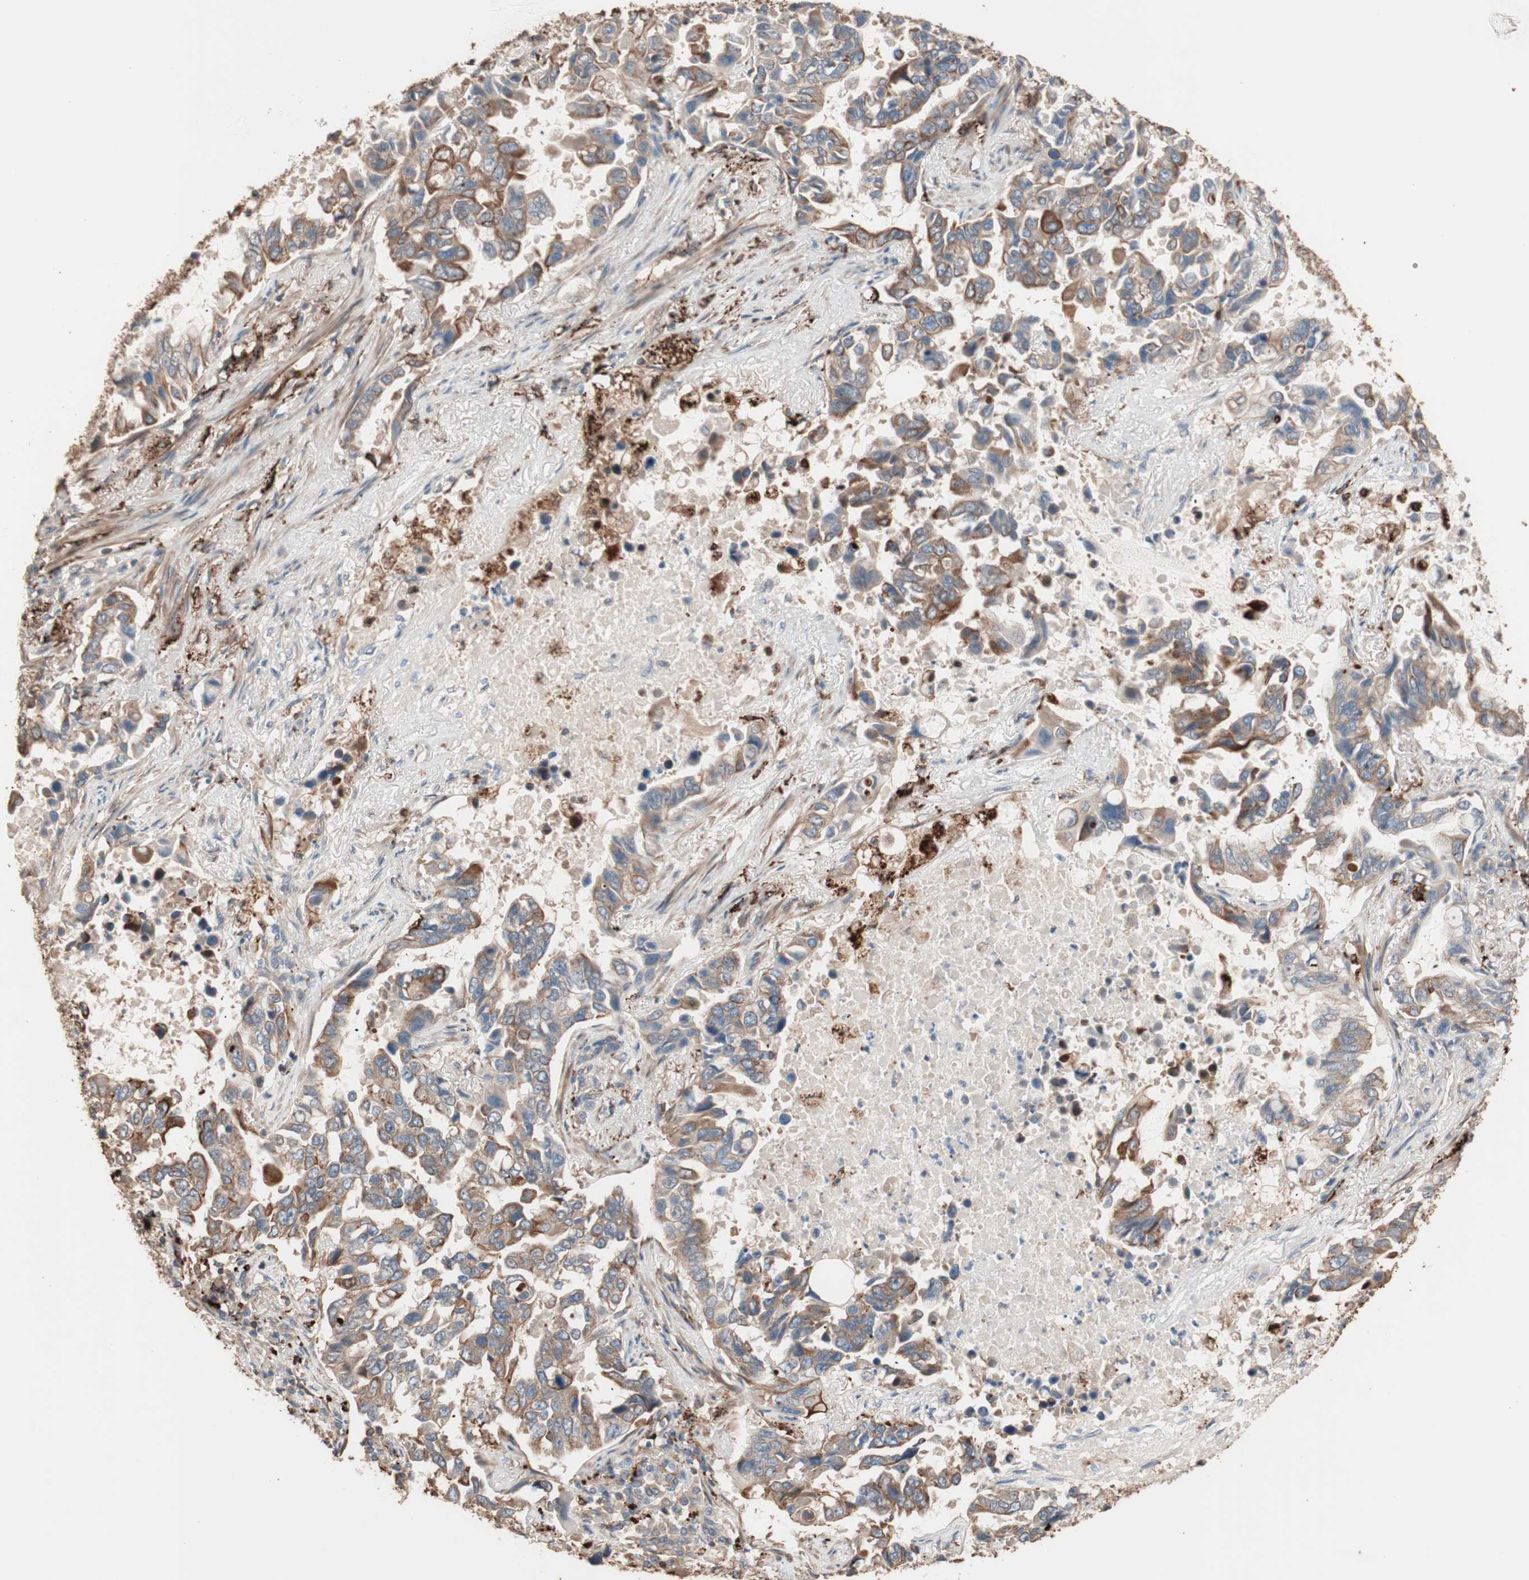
{"staining": {"intensity": "moderate", "quantity": ">75%", "location": "cytoplasmic/membranous"}, "tissue": "lung cancer", "cell_type": "Tumor cells", "image_type": "cancer", "snomed": [{"axis": "morphology", "description": "Adenocarcinoma, NOS"}, {"axis": "topography", "description": "Lung"}], "caption": "Immunohistochemical staining of human lung cancer displays medium levels of moderate cytoplasmic/membranous expression in approximately >75% of tumor cells.", "gene": "CCT3", "patient": {"sex": "male", "age": 64}}